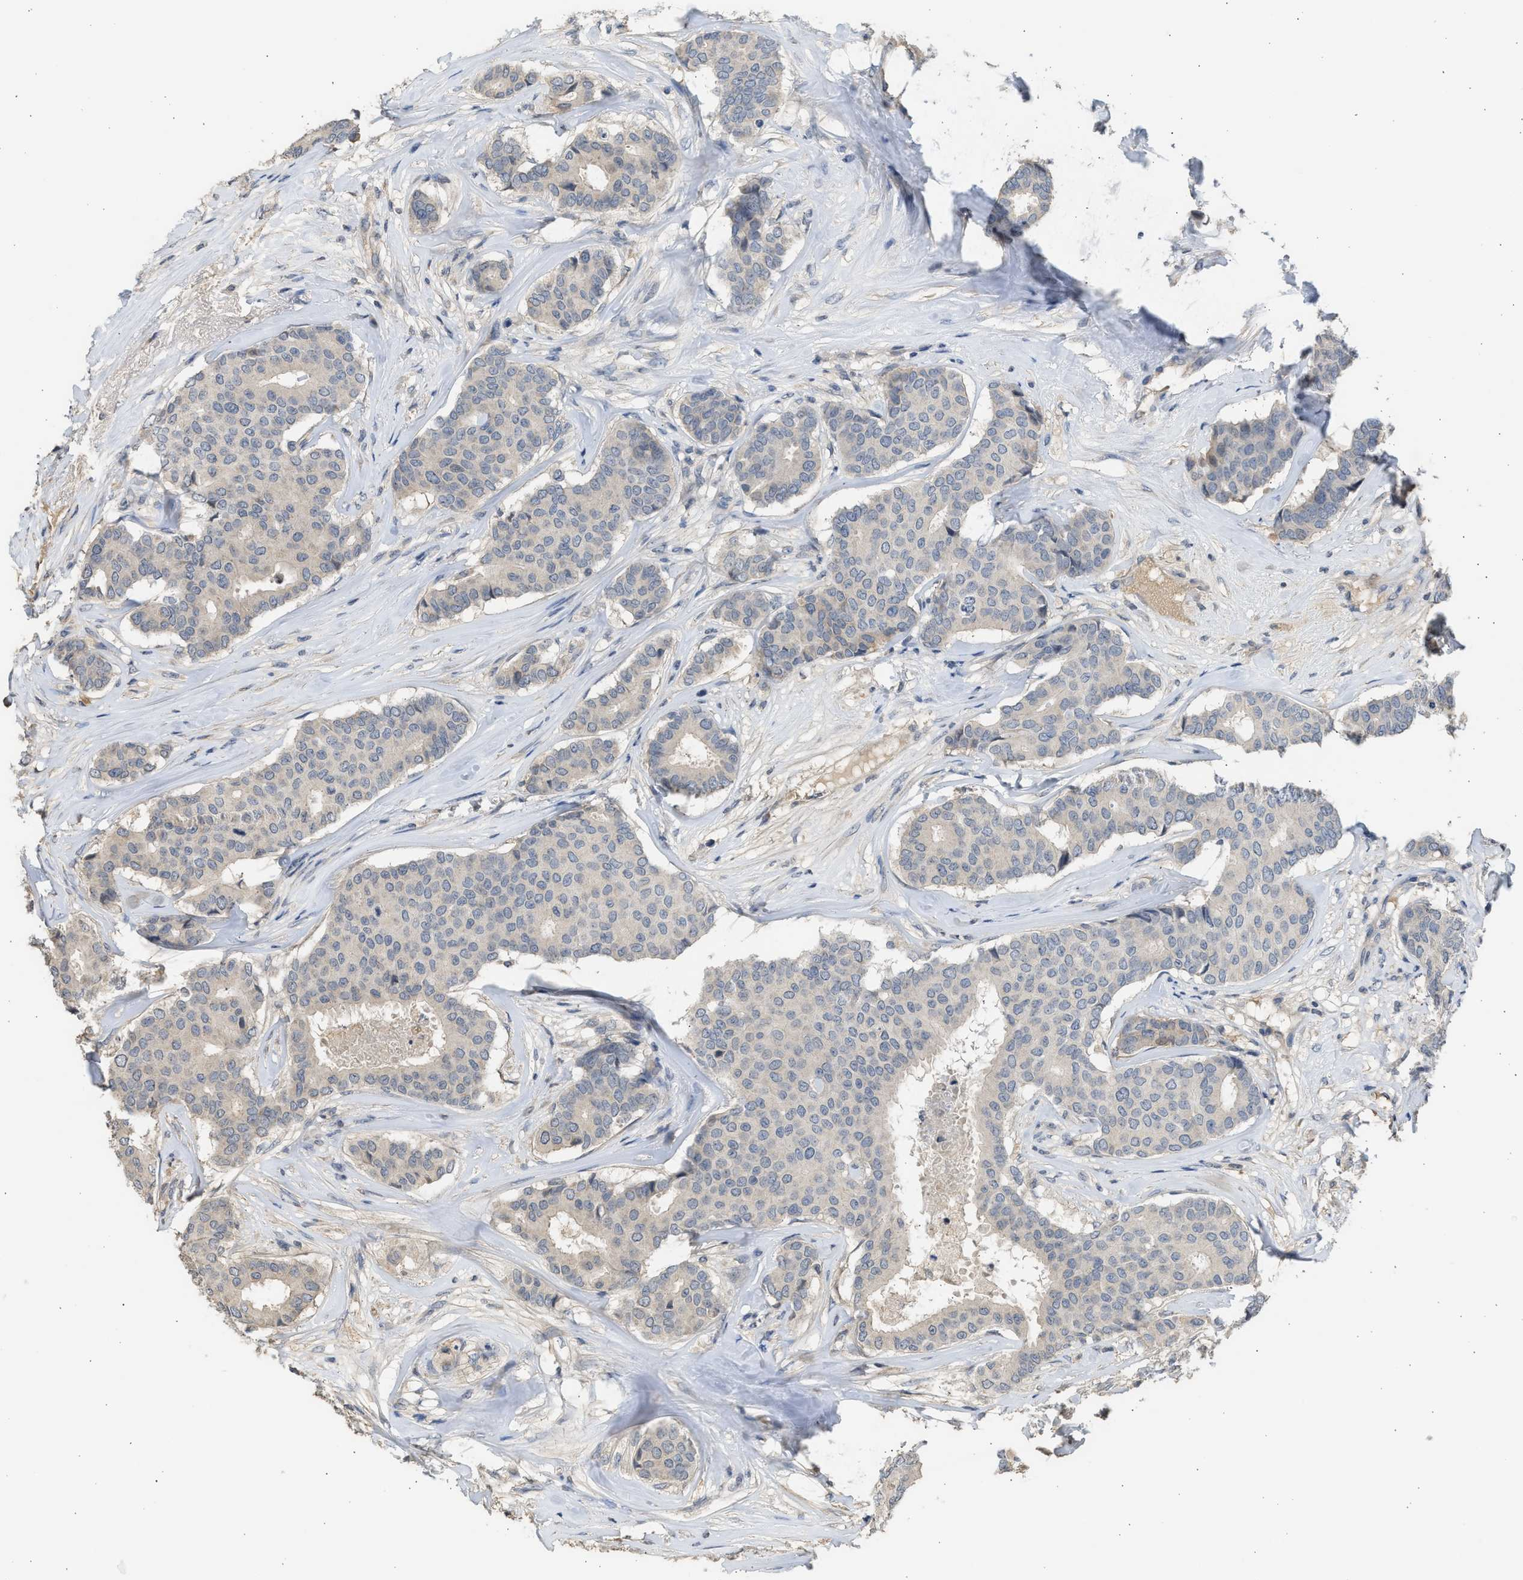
{"staining": {"intensity": "weak", "quantity": "<25%", "location": "cytoplasmic/membranous"}, "tissue": "breast cancer", "cell_type": "Tumor cells", "image_type": "cancer", "snomed": [{"axis": "morphology", "description": "Duct carcinoma"}, {"axis": "topography", "description": "Breast"}], "caption": "Tumor cells show no significant protein positivity in breast invasive ductal carcinoma.", "gene": "SULT2A1", "patient": {"sex": "female", "age": 75}}